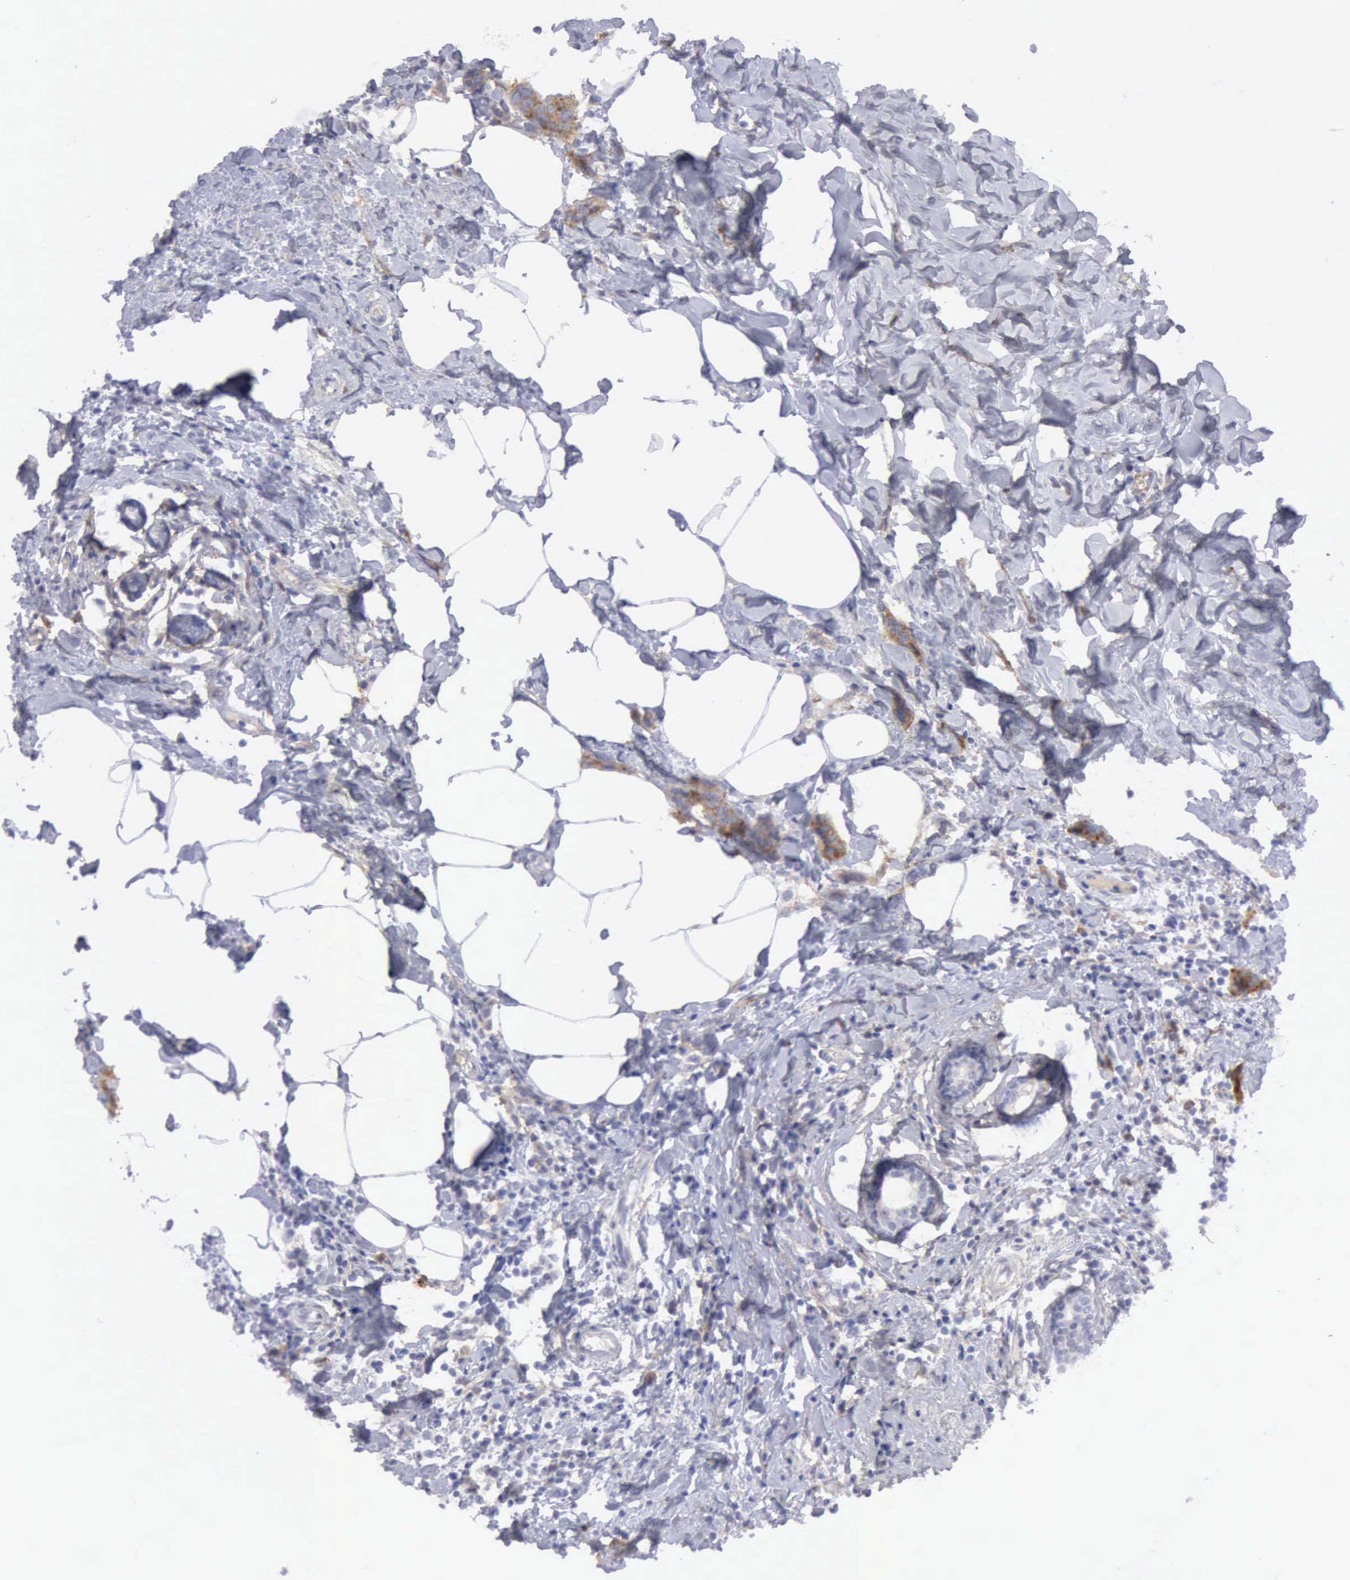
{"staining": {"intensity": "moderate", "quantity": ">75%", "location": "cytoplasmic/membranous"}, "tissue": "breast cancer", "cell_type": "Tumor cells", "image_type": "cancer", "snomed": [{"axis": "morphology", "description": "Normal tissue, NOS"}, {"axis": "morphology", "description": "Duct carcinoma"}, {"axis": "topography", "description": "Breast"}], "caption": "Immunohistochemical staining of breast cancer (infiltrating ductal carcinoma) shows moderate cytoplasmic/membranous protein positivity in about >75% of tumor cells.", "gene": "TFRC", "patient": {"sex": "female", "age": 50}}